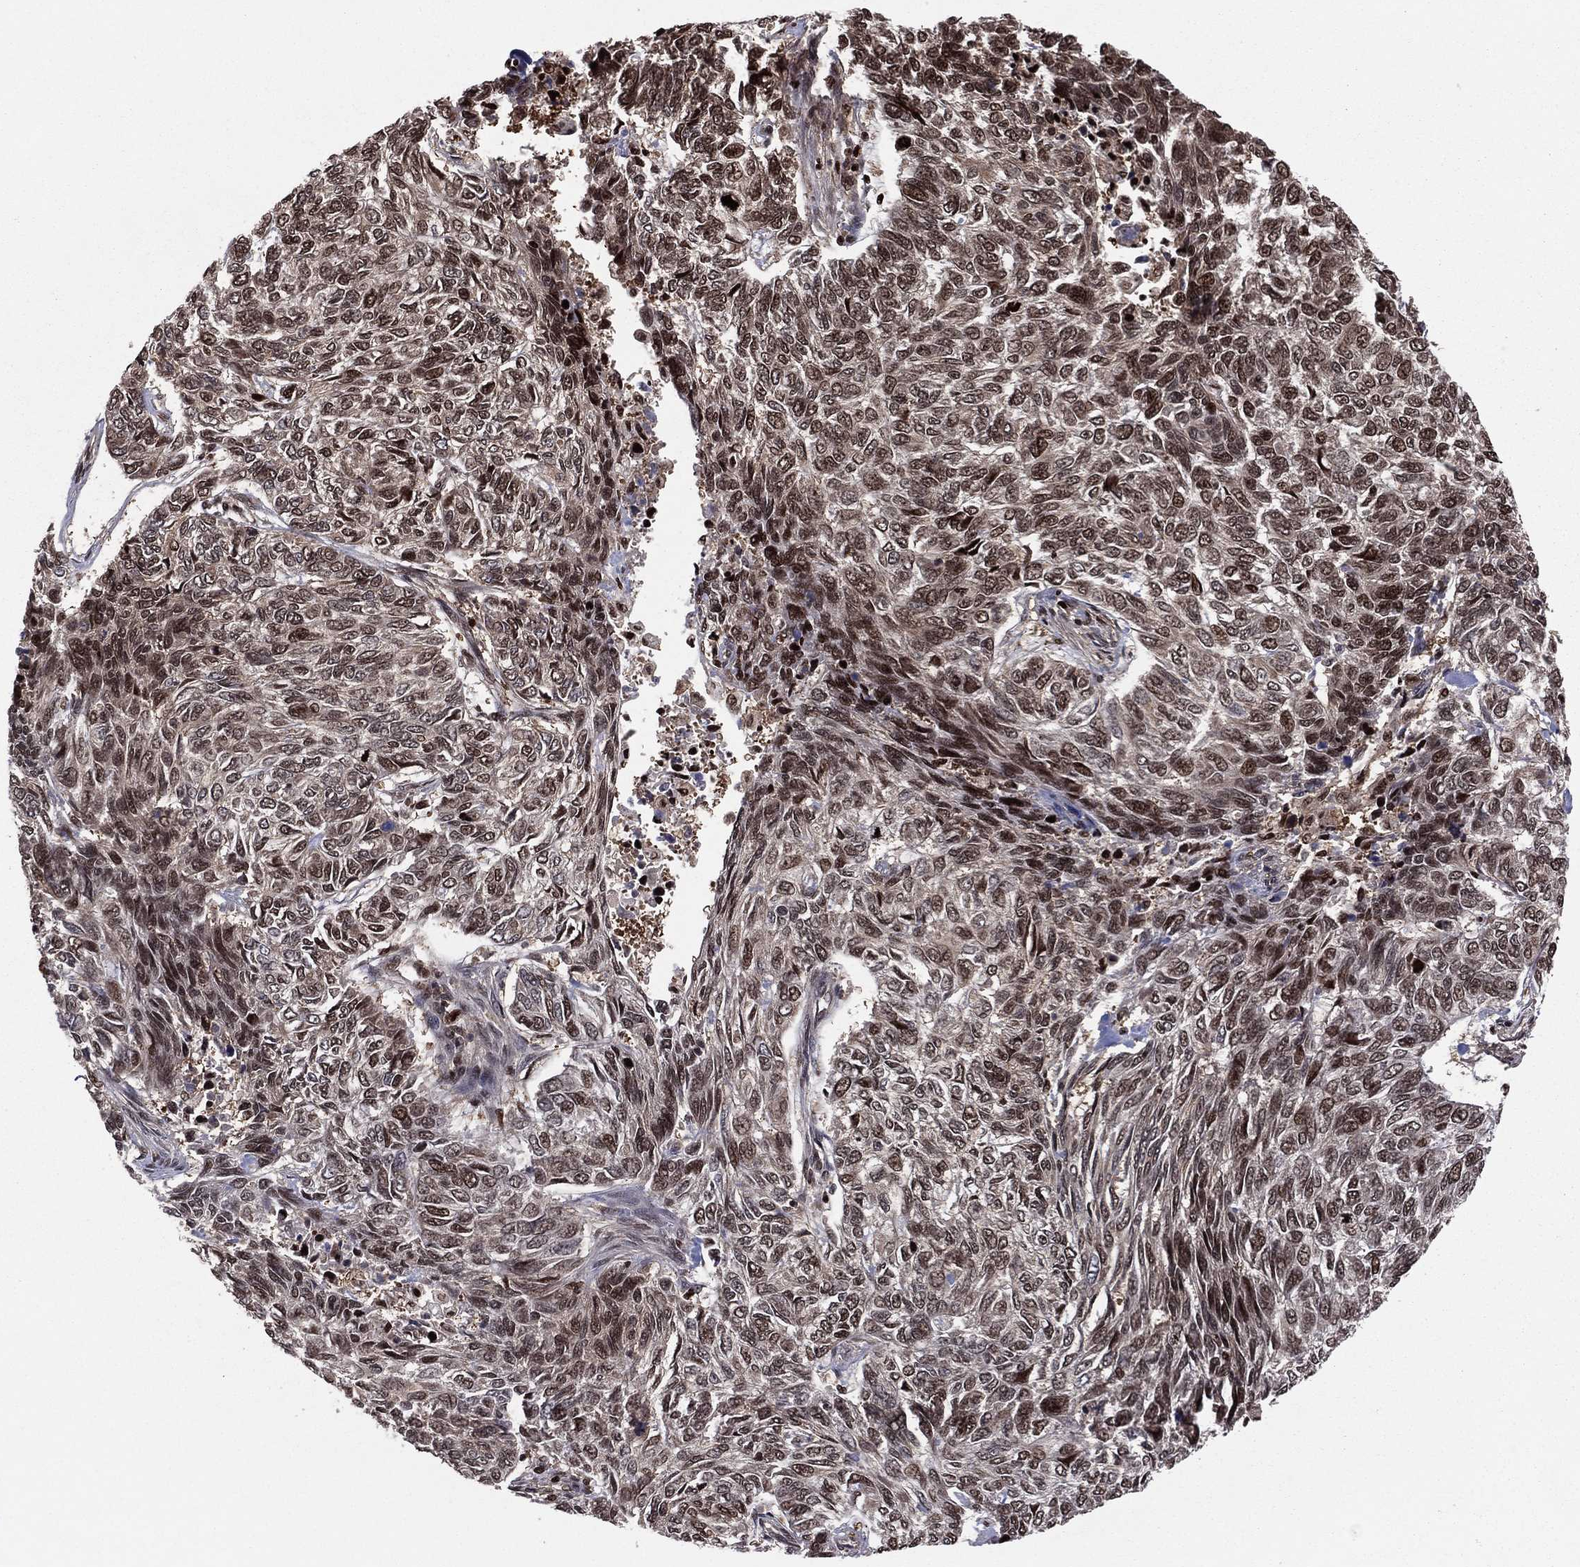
{"staining": {"intensity": "strong", "quantity": "25%-75%", "location": "cytoplasmic/membranous,nuclear"}, "tissue": "skin cancer", "cell_type": "Tumor cells", "image_type": "cancer", "snomed": [{"axis": "morphology", "description": "Basal cell carcinoma"}, {"axis": "topography", "description": "Skin"}], "caption": "Brown immunohistochemical staining in human skin cancer exhibits strong cytoplasmic/membranous and nuclear staining in approximately 25%-75% of tumor cells.", "gene": "PSMA1", "patient": {"sex": "female", "age": 65}}